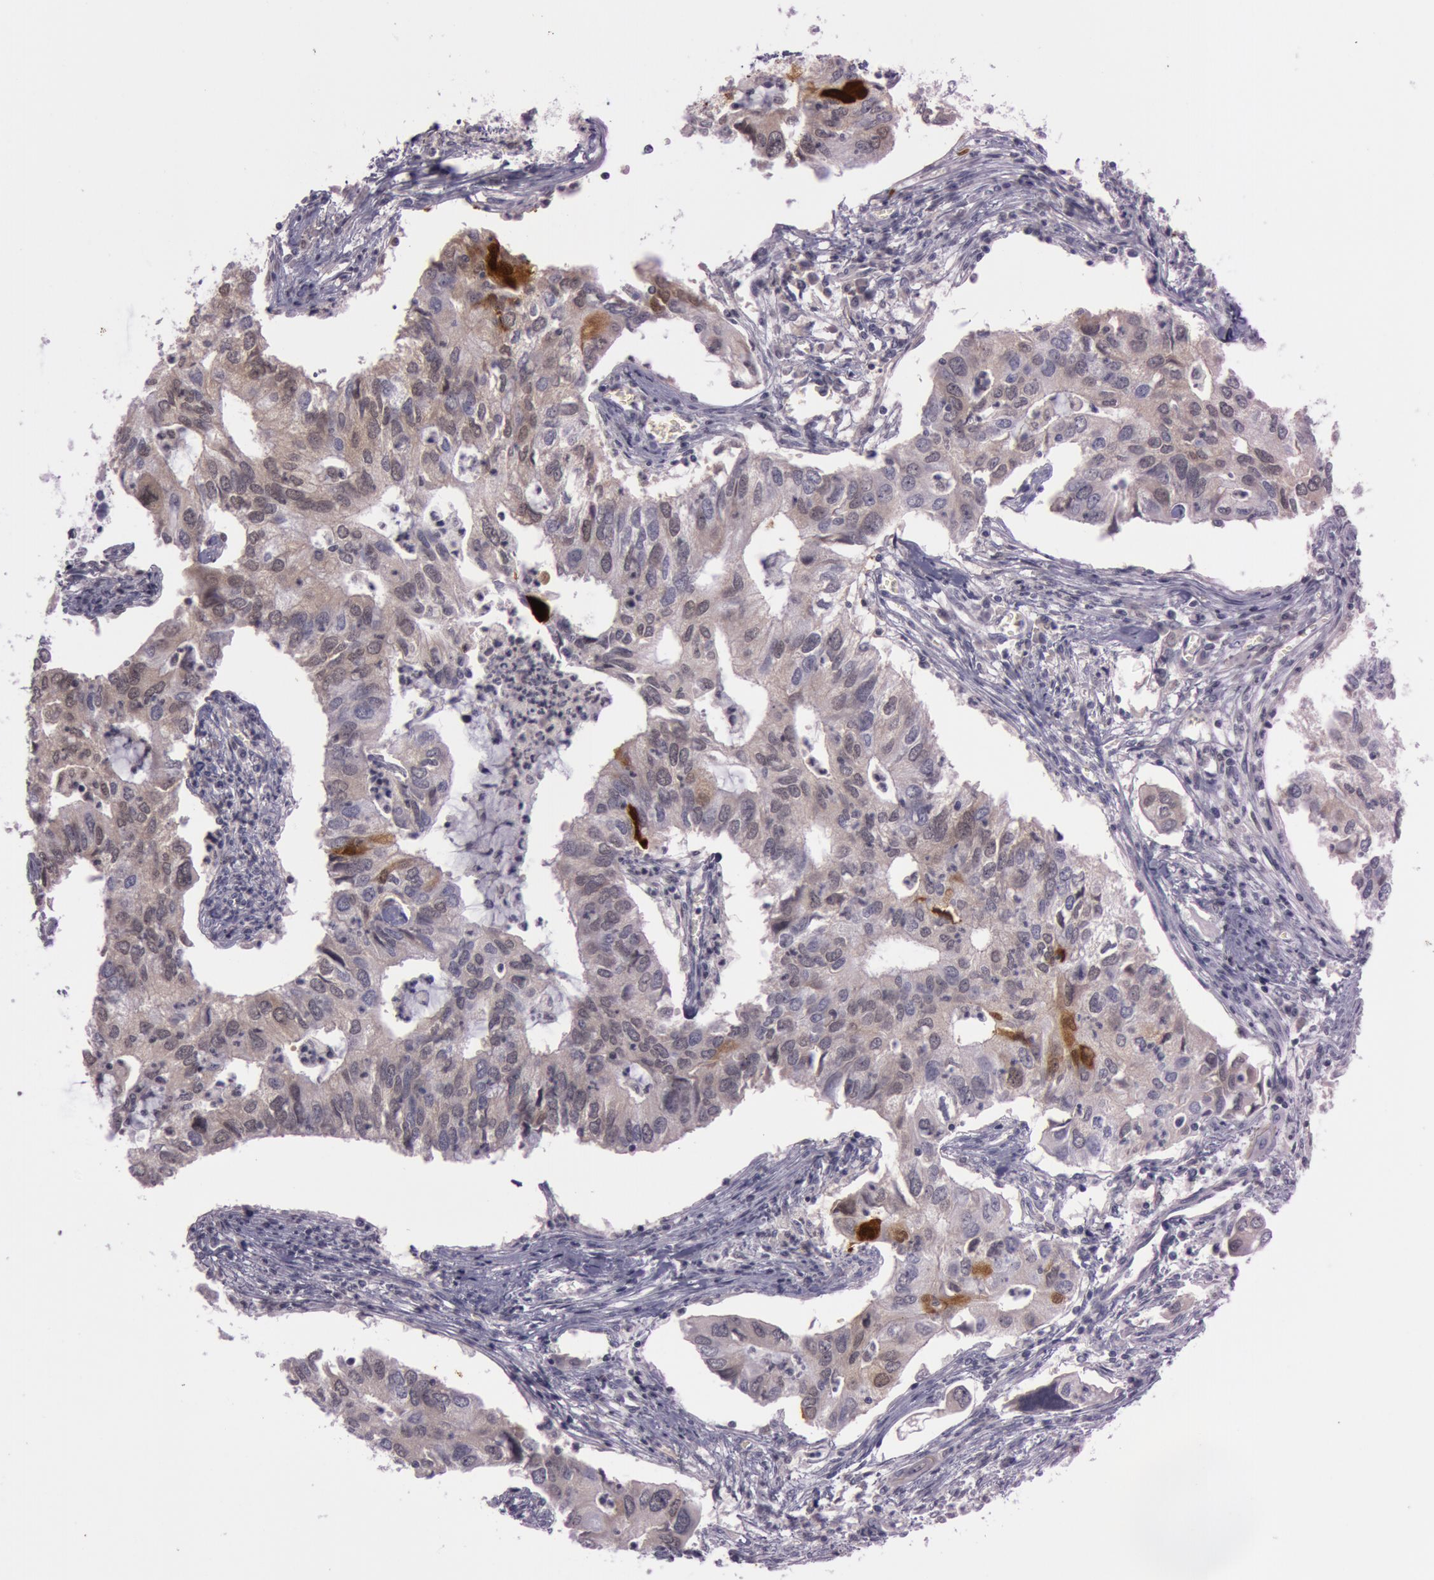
{"staining": {"intensity": "weak", "quantity": "<25%", "location": "cytoplasmic/membranous"}, "tissue": "lung cancer", "cell_type": "Tumor cells", "image_type": "cancer", "snomed": [{"axis": "morphology", "description": "Adenocarcinoma, NOS"}, {"axis": "topography", "description": "Lung"}], "caption": "This is an immunohistochemistry micrograph of human lung cancer. There is no staining in tumor cells.", "gene": "S100A7", "patient": {"sex": "male", "age": 48}}